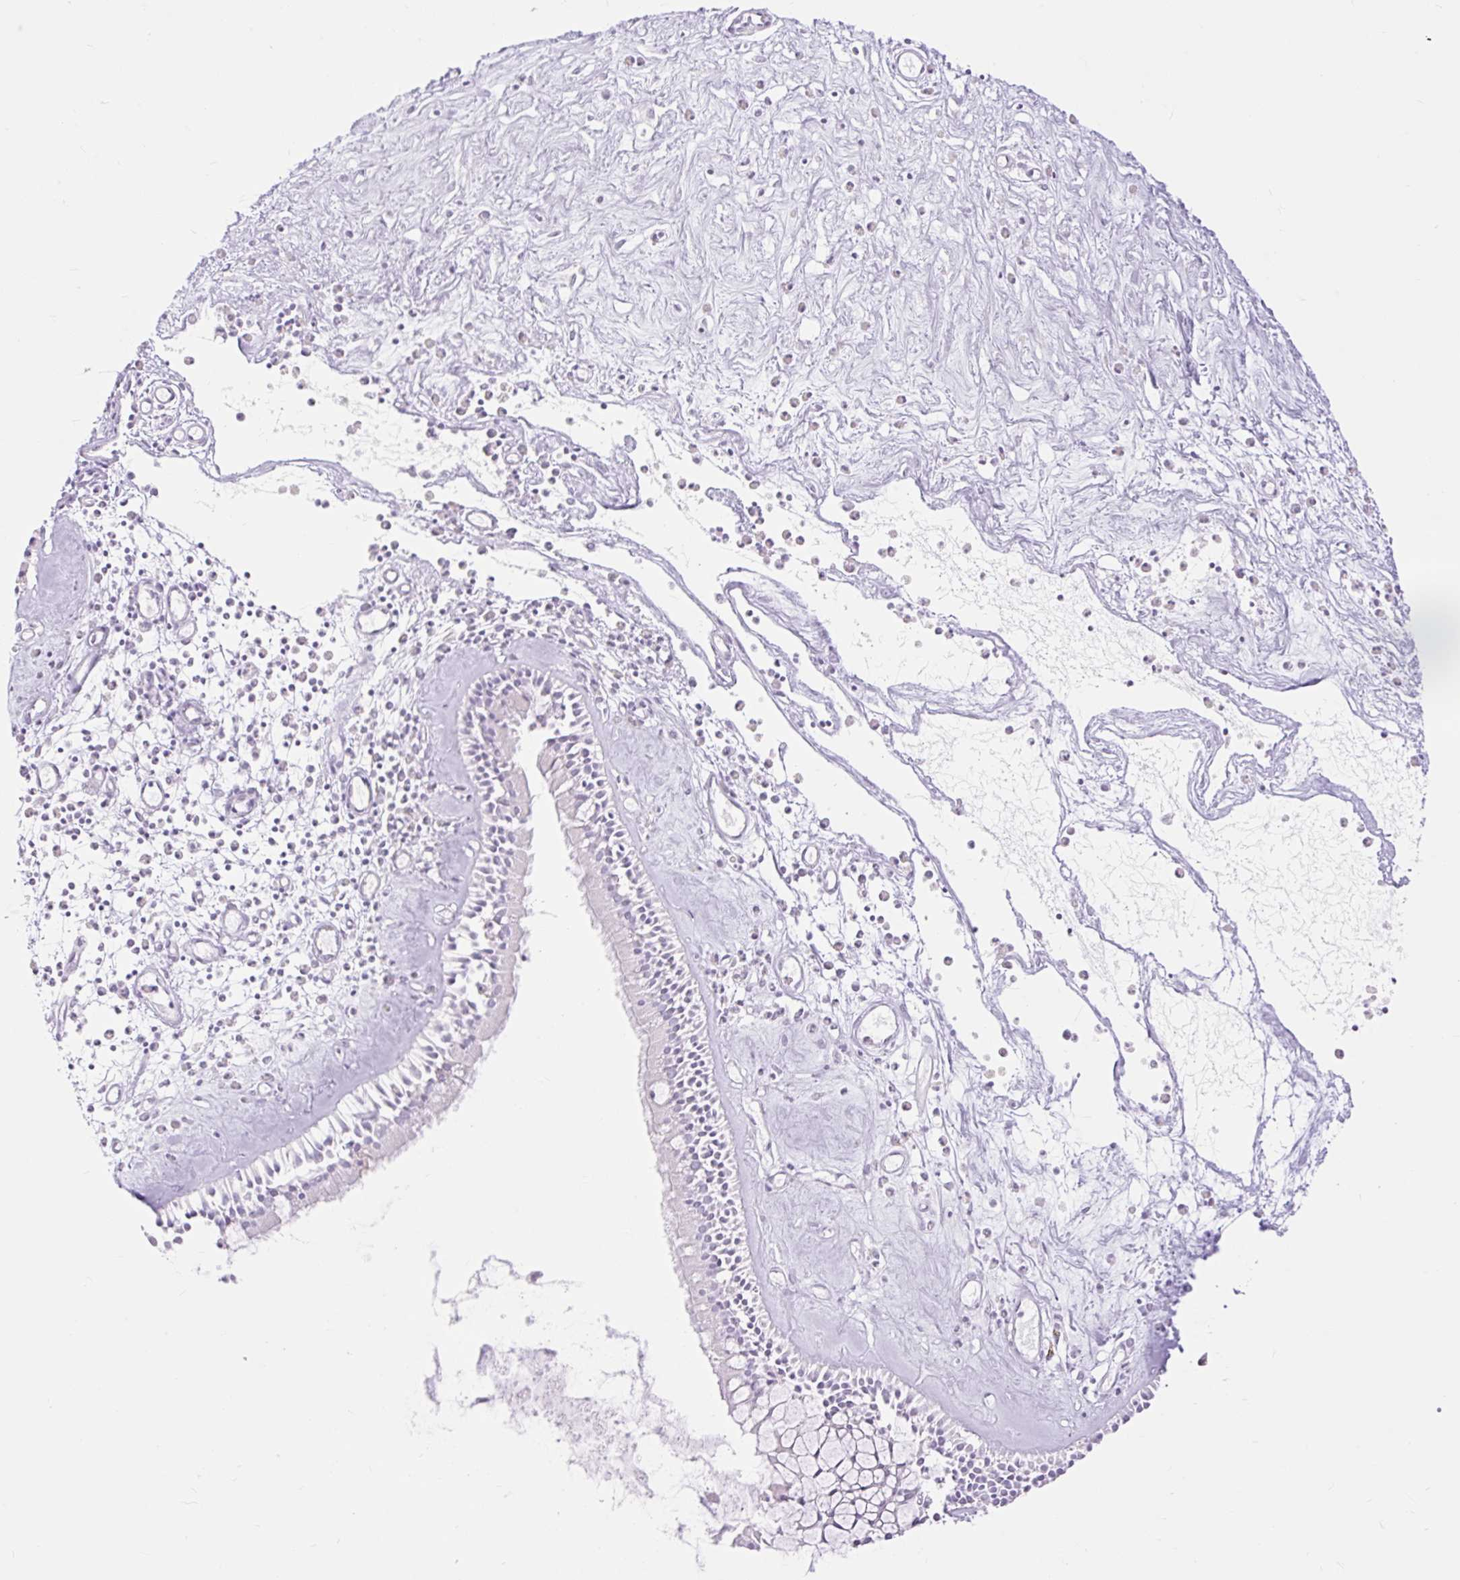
{"staining": {"intensity": "moderate", "quantity": "<25%", "location": "cytoplasmic/membranous,nuclear"}, "tissue": "nasopharynx", "cell_type": "Respiratory epithelial cells", "image_type": "normal", "snomed": [{"axis": "morphology", "description": "Normal tissue, NOS"}, {"axis": "morphology", "description": "Inflammation, NOS"}, {"axis": "topography", "description": "Nasopharynx"}], "caption": "Respiratory epithelial cells exhibit low levels of moderate cytoplasmic/membranous,nuclear expression in approximately <25% of cells in normal nasopharynx. Nuclei are stained in blue.", "gene": "SLC25A40", "patient": {"sex": "male", "age": 61}}